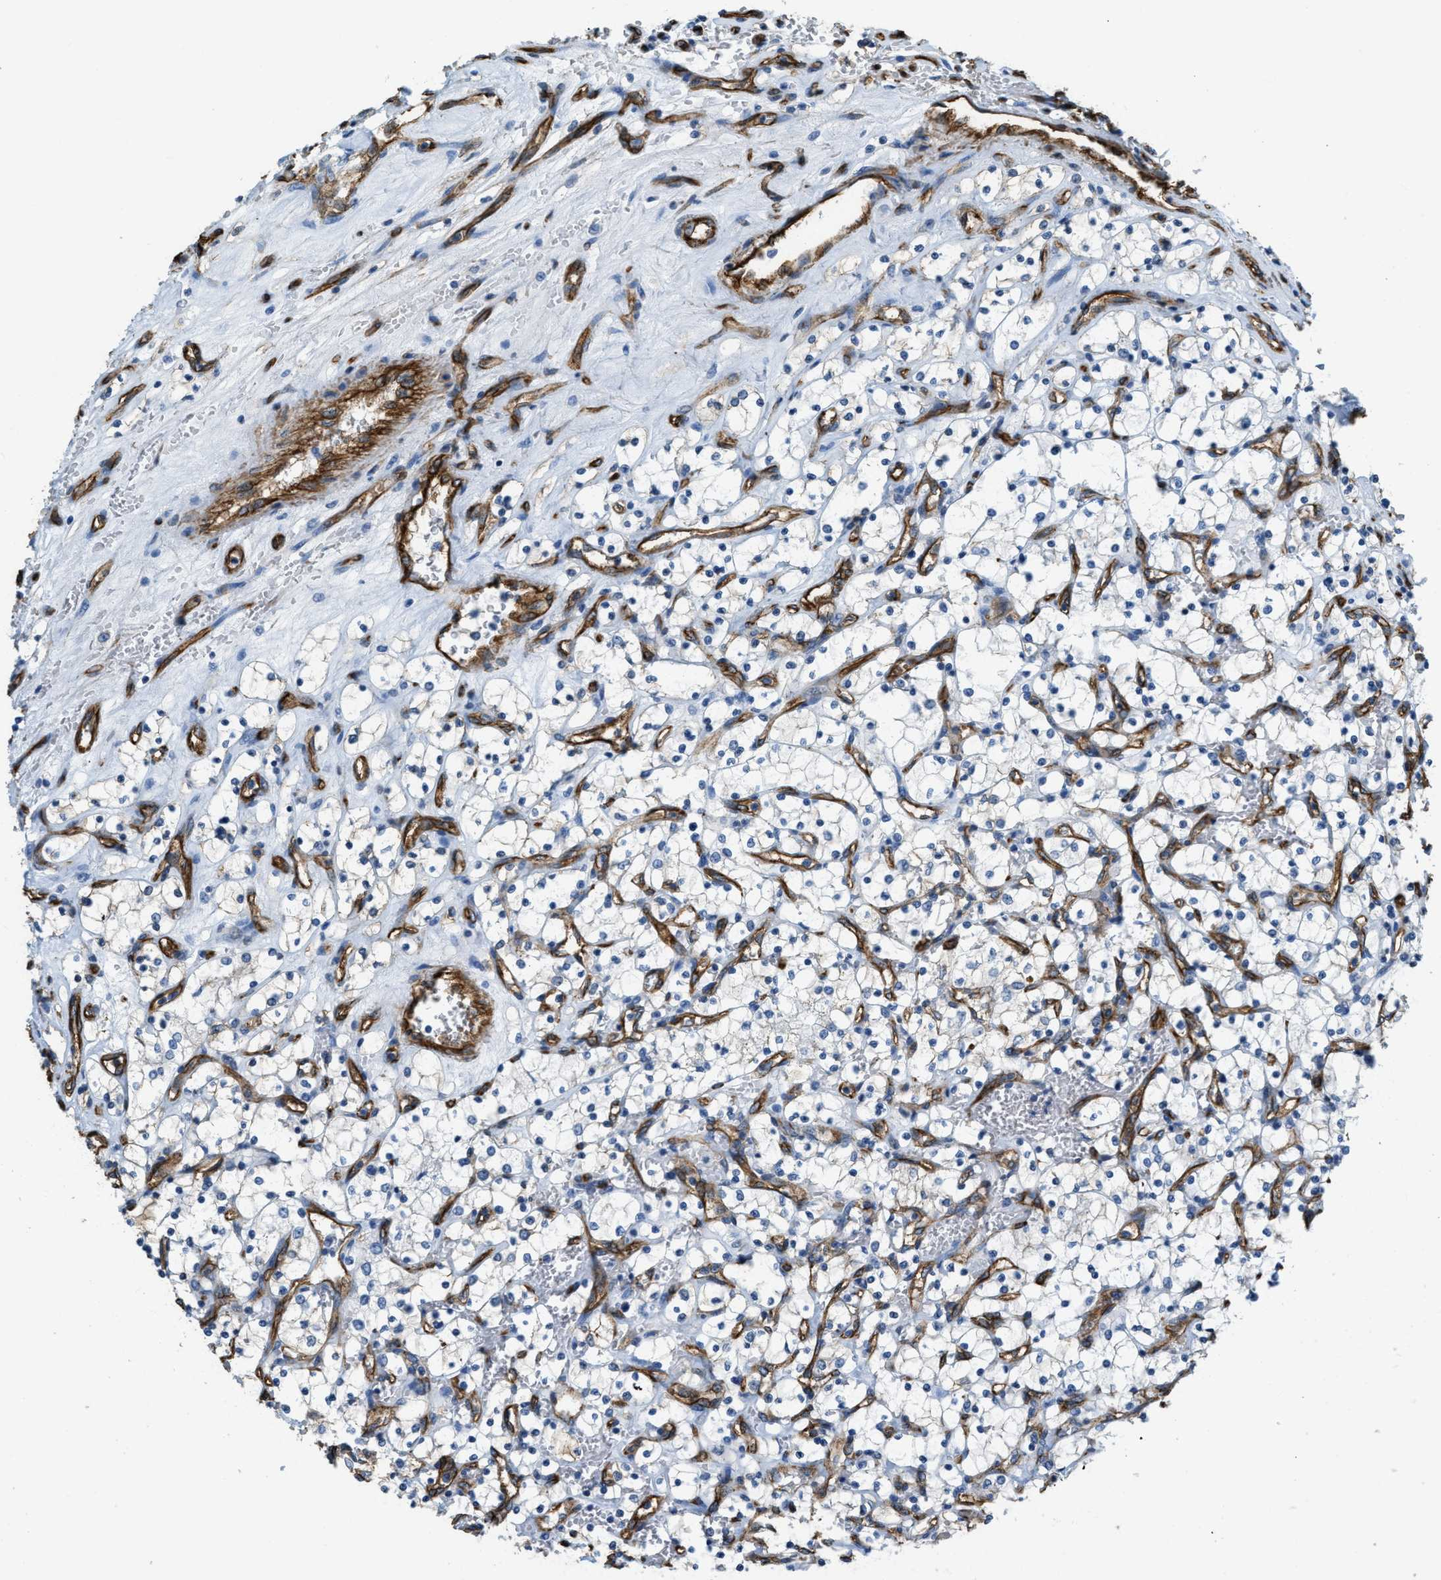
{"staining": {"intensity": "weak", "quantity": "<25%", "location": "cytoplasmic/membranous"}, "tissue": "renal cancer", "cell_type": "Tumor cells", "image_type": "cancer", "snomed": [{"axis": "morphology", "description": "Adenocarcinoma, NOS"}, {"axis": "topography", "description": "Kidney"}], "caption": "Tumor cells show no significant expression in renal cancer (adenocarcinoma).", "gene": "TMEM43", "patient": {"sex": "female", "age": 69}}